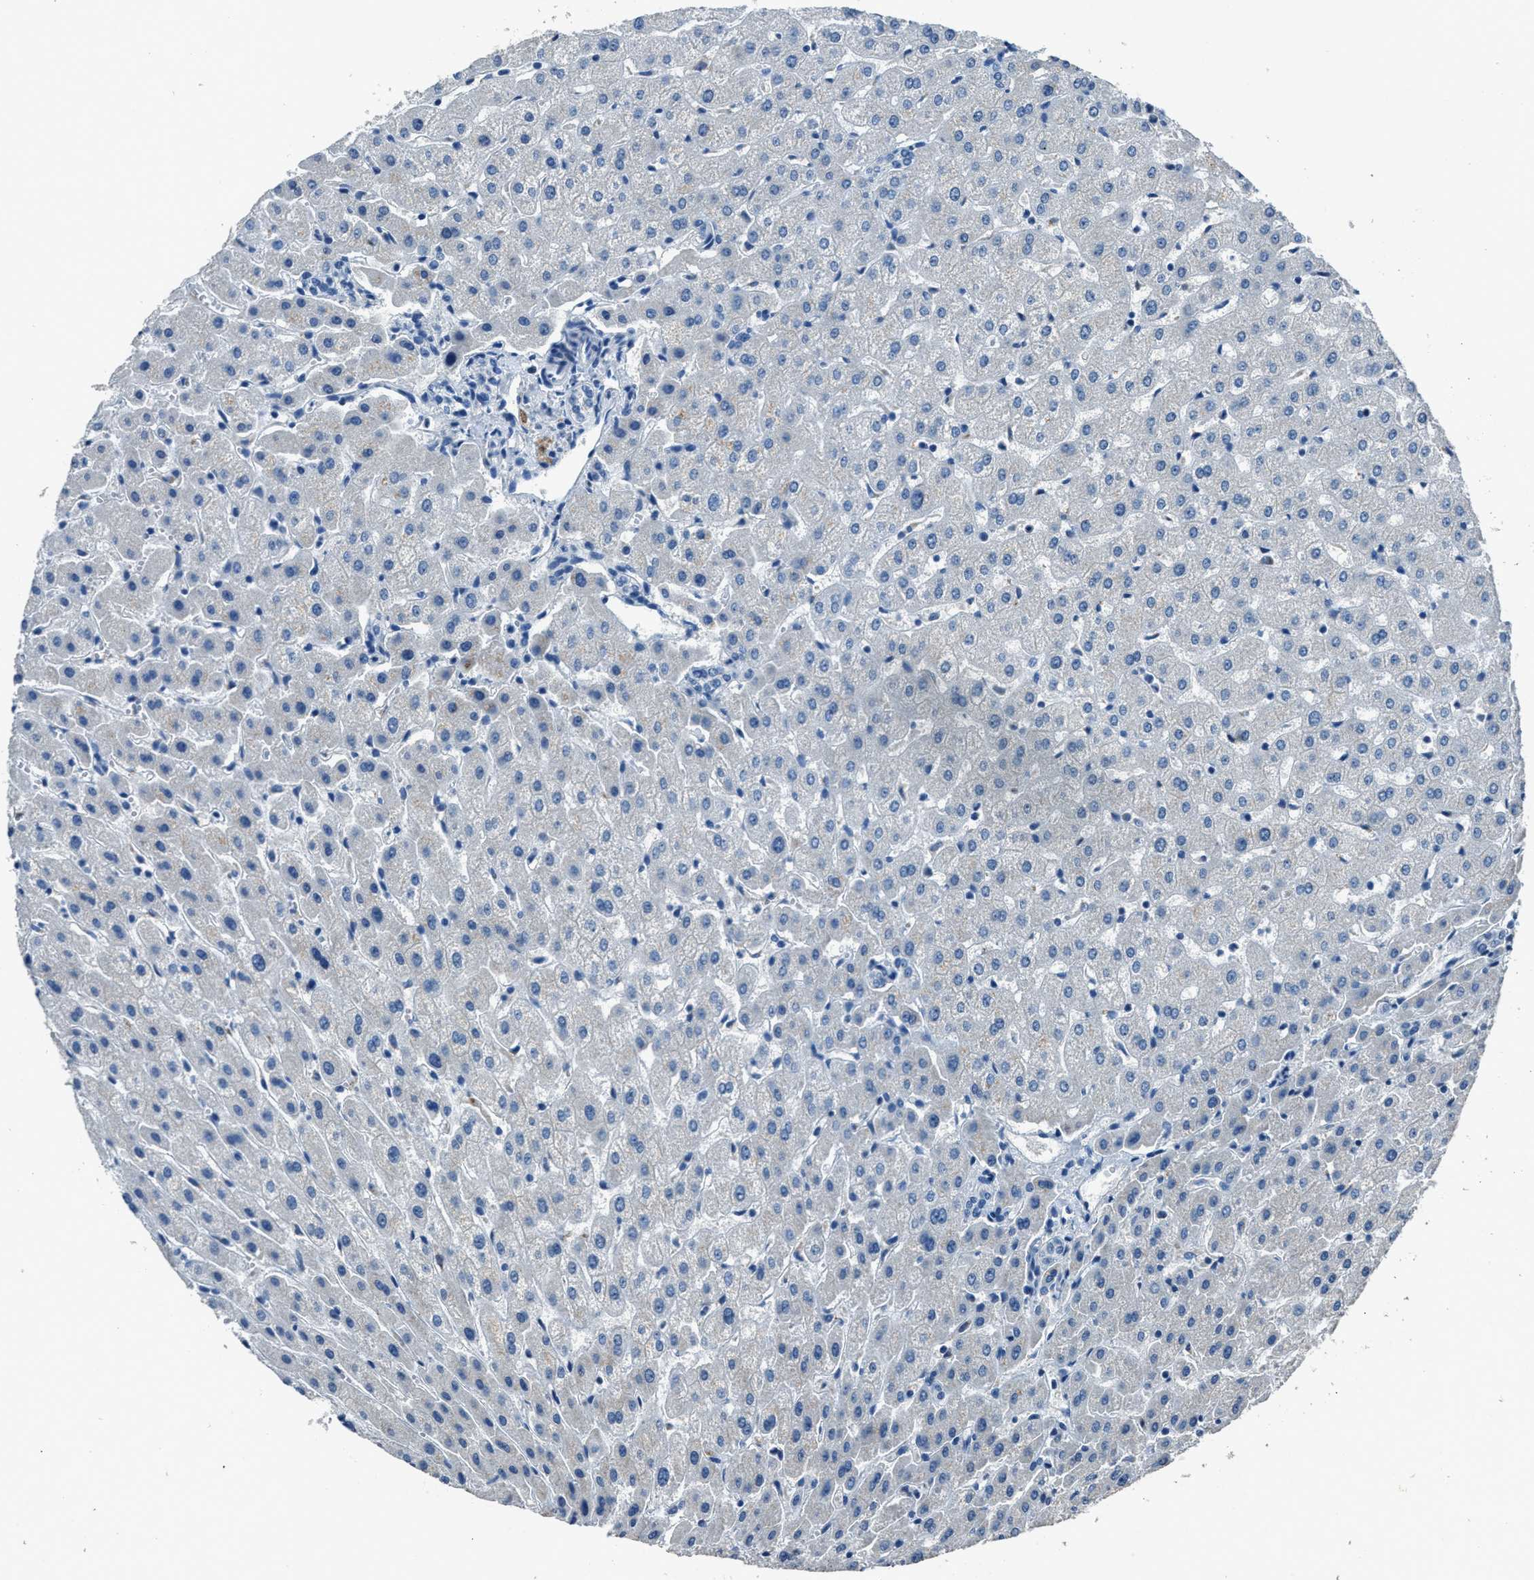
{"staining": {"intensity": "negative", "quantity": "none", "location": "none"}, "tissue": "liver", "cell_type": "Cholangiocytes", "image_type": "normal", "snomed": [{"axis": "morphology", "description": "Normal tissue, NOS"}, {"axis": "morphology", "description": "Fibrosis, NOS"}, {"axis": "topography", "description": "Liver"}], "caption": "Protein analysis of benign liver reveals no significant staining in cholangiocytes.", "gene": "ADAM2", "patient": {"sex": "female", "age": 29}}